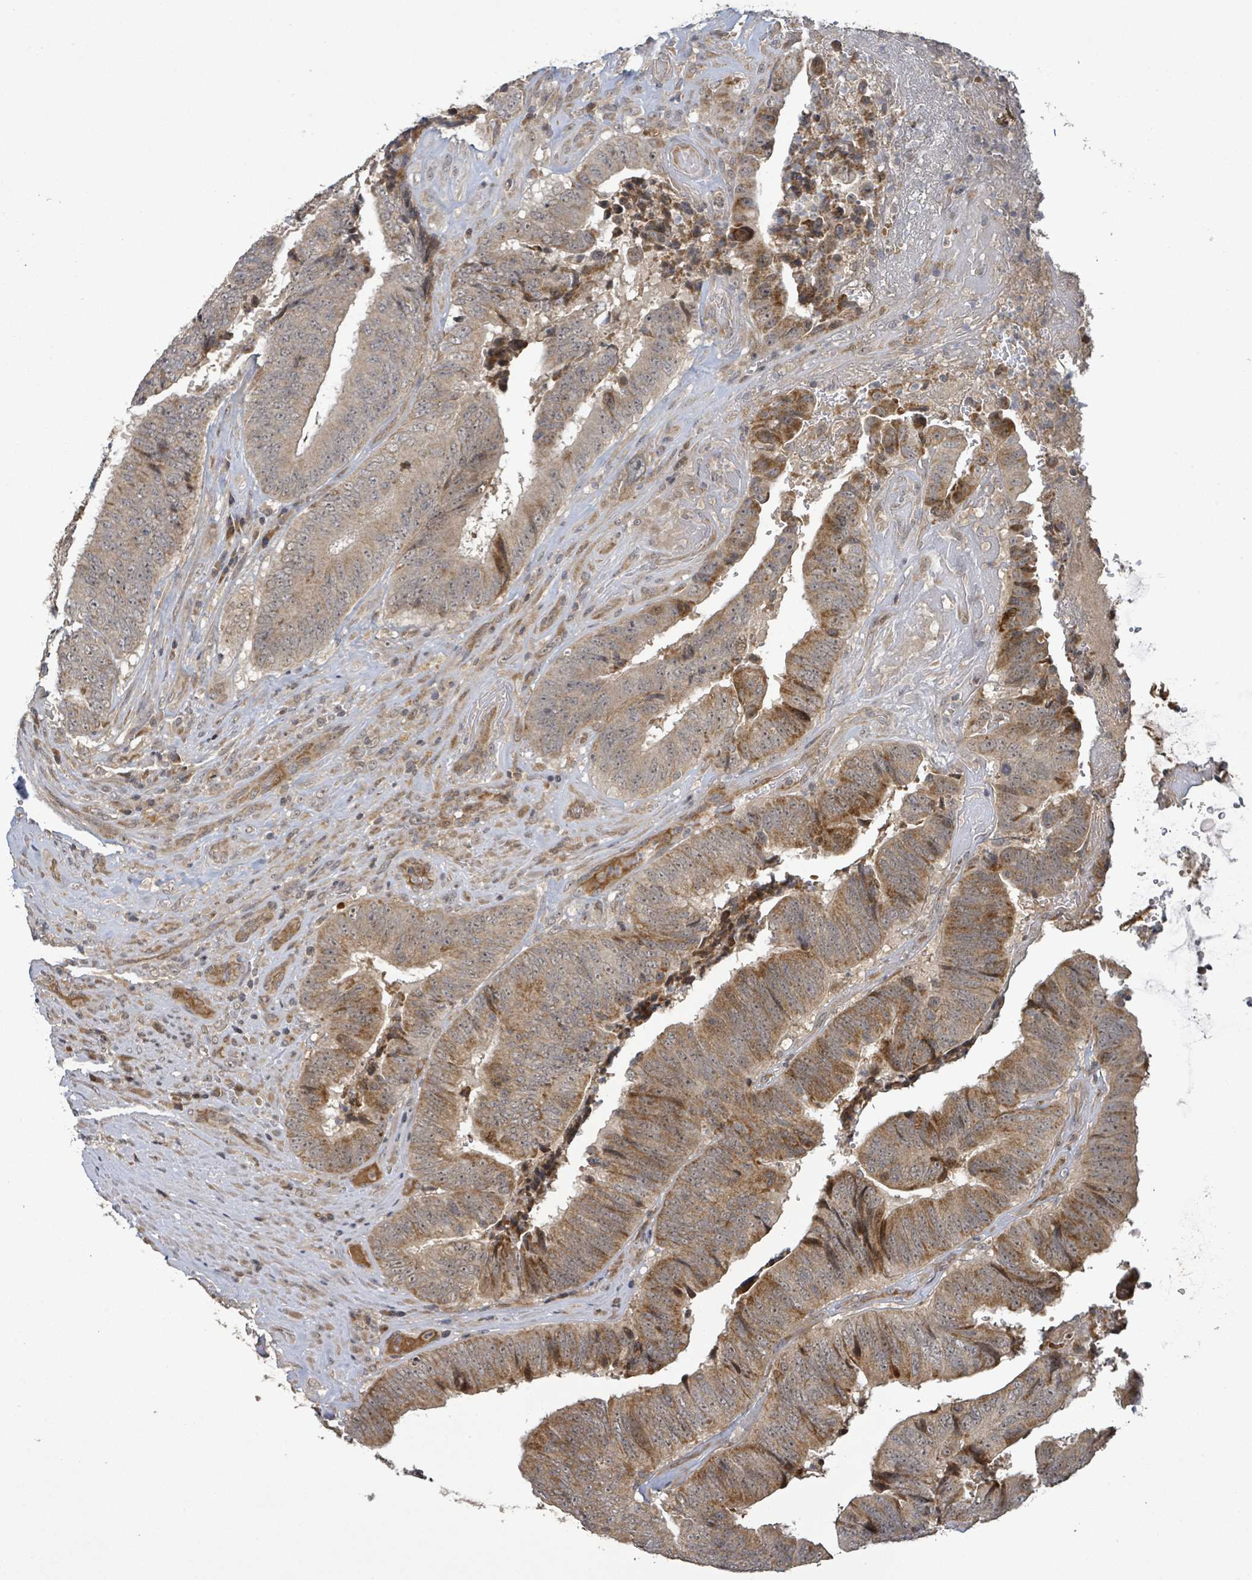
{"staining": {"intensity": "moderate", "quantity": ">75%", "location": "cytoplasmic/membranous,nuclear"}, "tissue": "colorectal cancer", "cell_type": "Tumor cells", "image_type": "cancer", "snomed": [{"axis": "morphology", "description": "Adenocarcinoma, NOS"}, {"axis": "topography", "description": "Rectum"}], "caption": "Immunohistochemistry staining of colorectal adenocarcinoma, which displays medium levels of moderate cytoplasmic/membranous and nuclear expression in approximately >75% of tumor cells indicating moderate cytoplasmic/membranous and nuclear protein positivity. The staining was performed using DAB (3,3'-diaminobenzidine) (brown) for protein detection and nuclei were counterstained in hematoxylin (blue).", "gene": "ITGA11", "patient": {"sex": "male", "age": 72}}